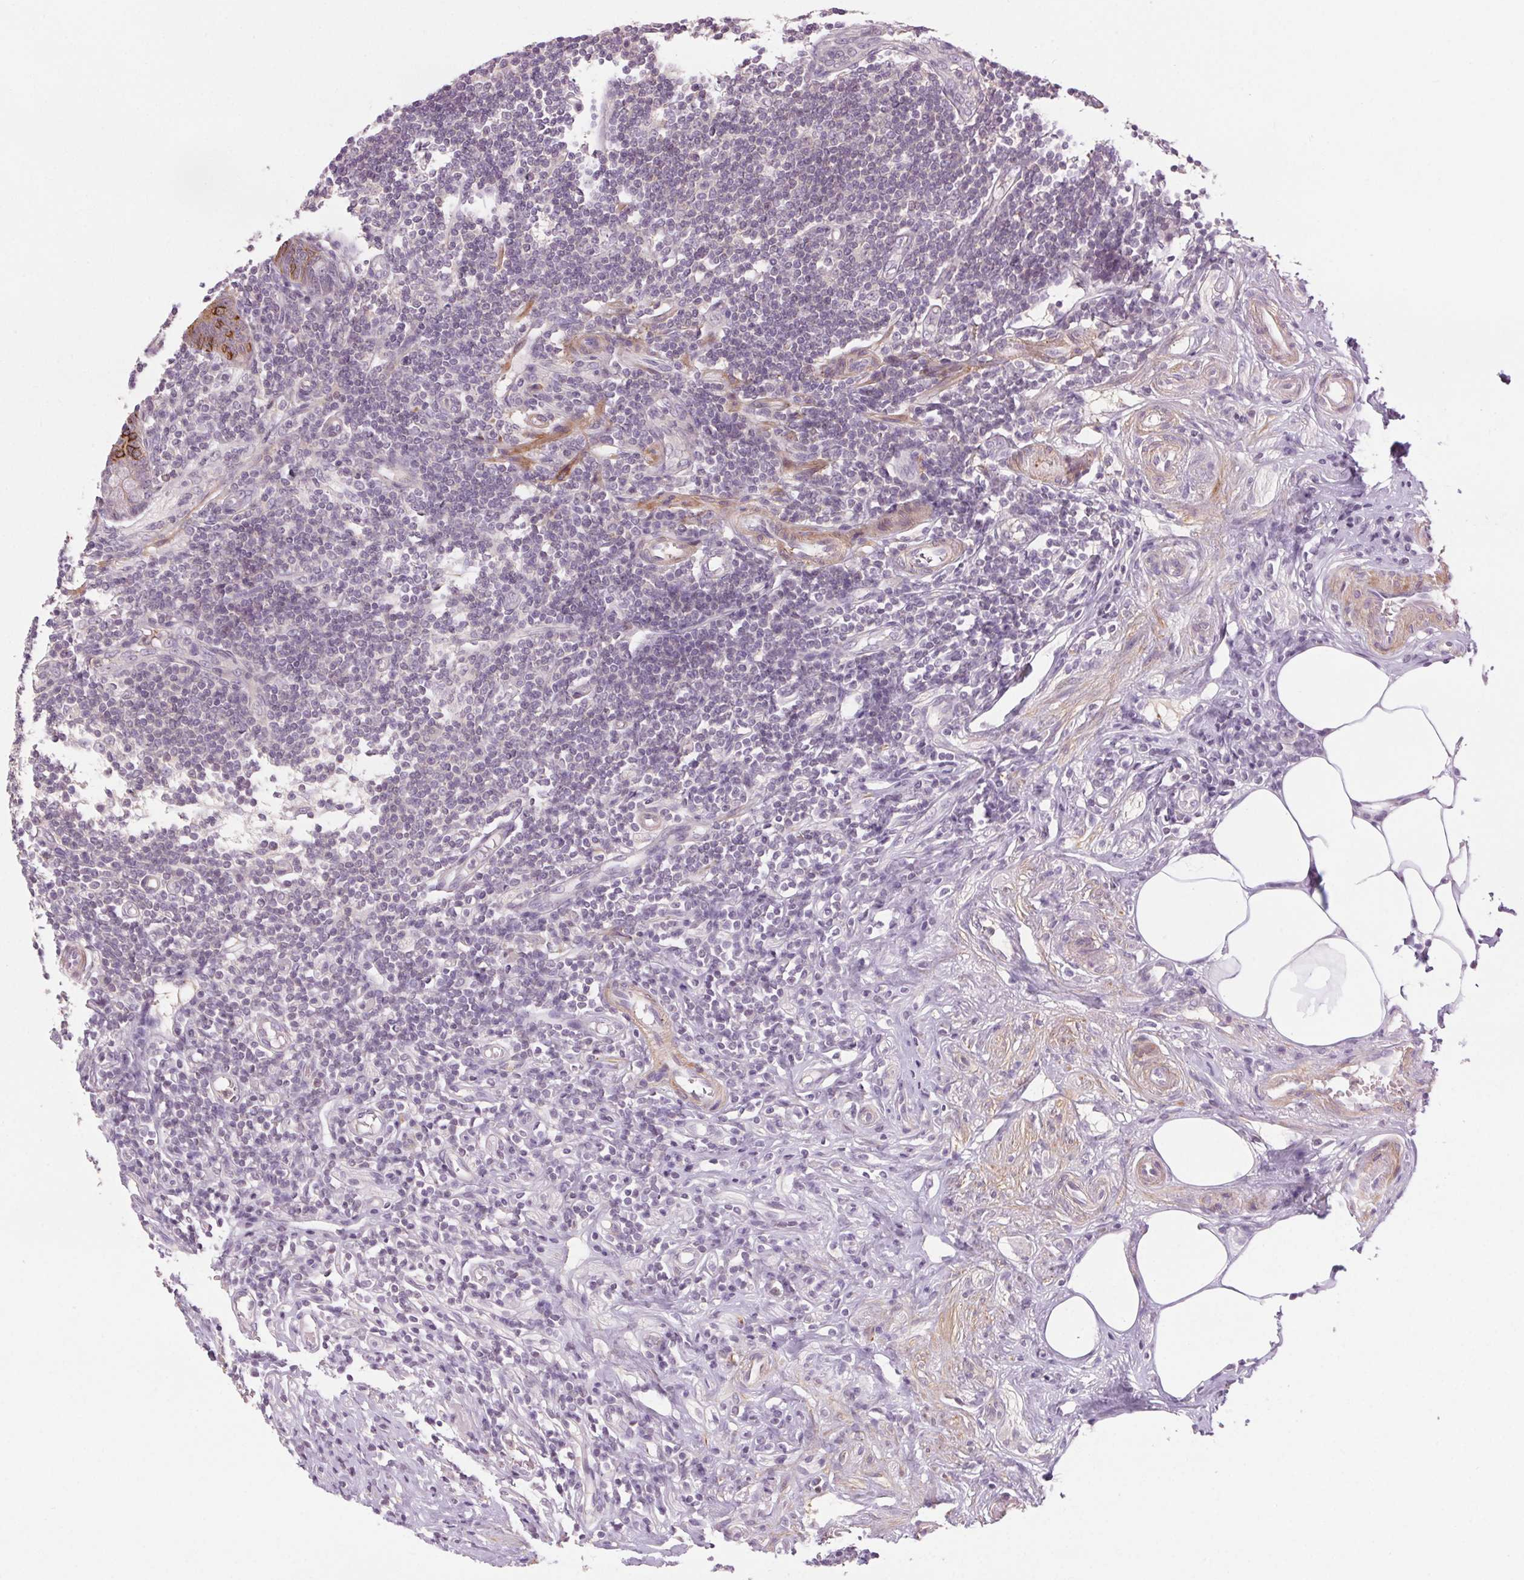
{"staining": {"intensity": "moderate", "quantity": ">75%", "location": "cytoplasmic/membranous"}, "tissue": "appendix", "cell_type": "Glandular cells", "image_type": "normal", "snomed": [{"axis": "morphology", "description": "Normal tissue, NOS"}, {"axis": "topography", "description": "Appendix"}], "caption": "Immunohistochemistry image of benign appendix stained for a protein (brown), which exhibits medium levels of moderate cytoplasmic/membranous expression in approximately >75% of glandular cells.", "gene": "HHLA2", "patient": {"sex": "female", "age": 57}}